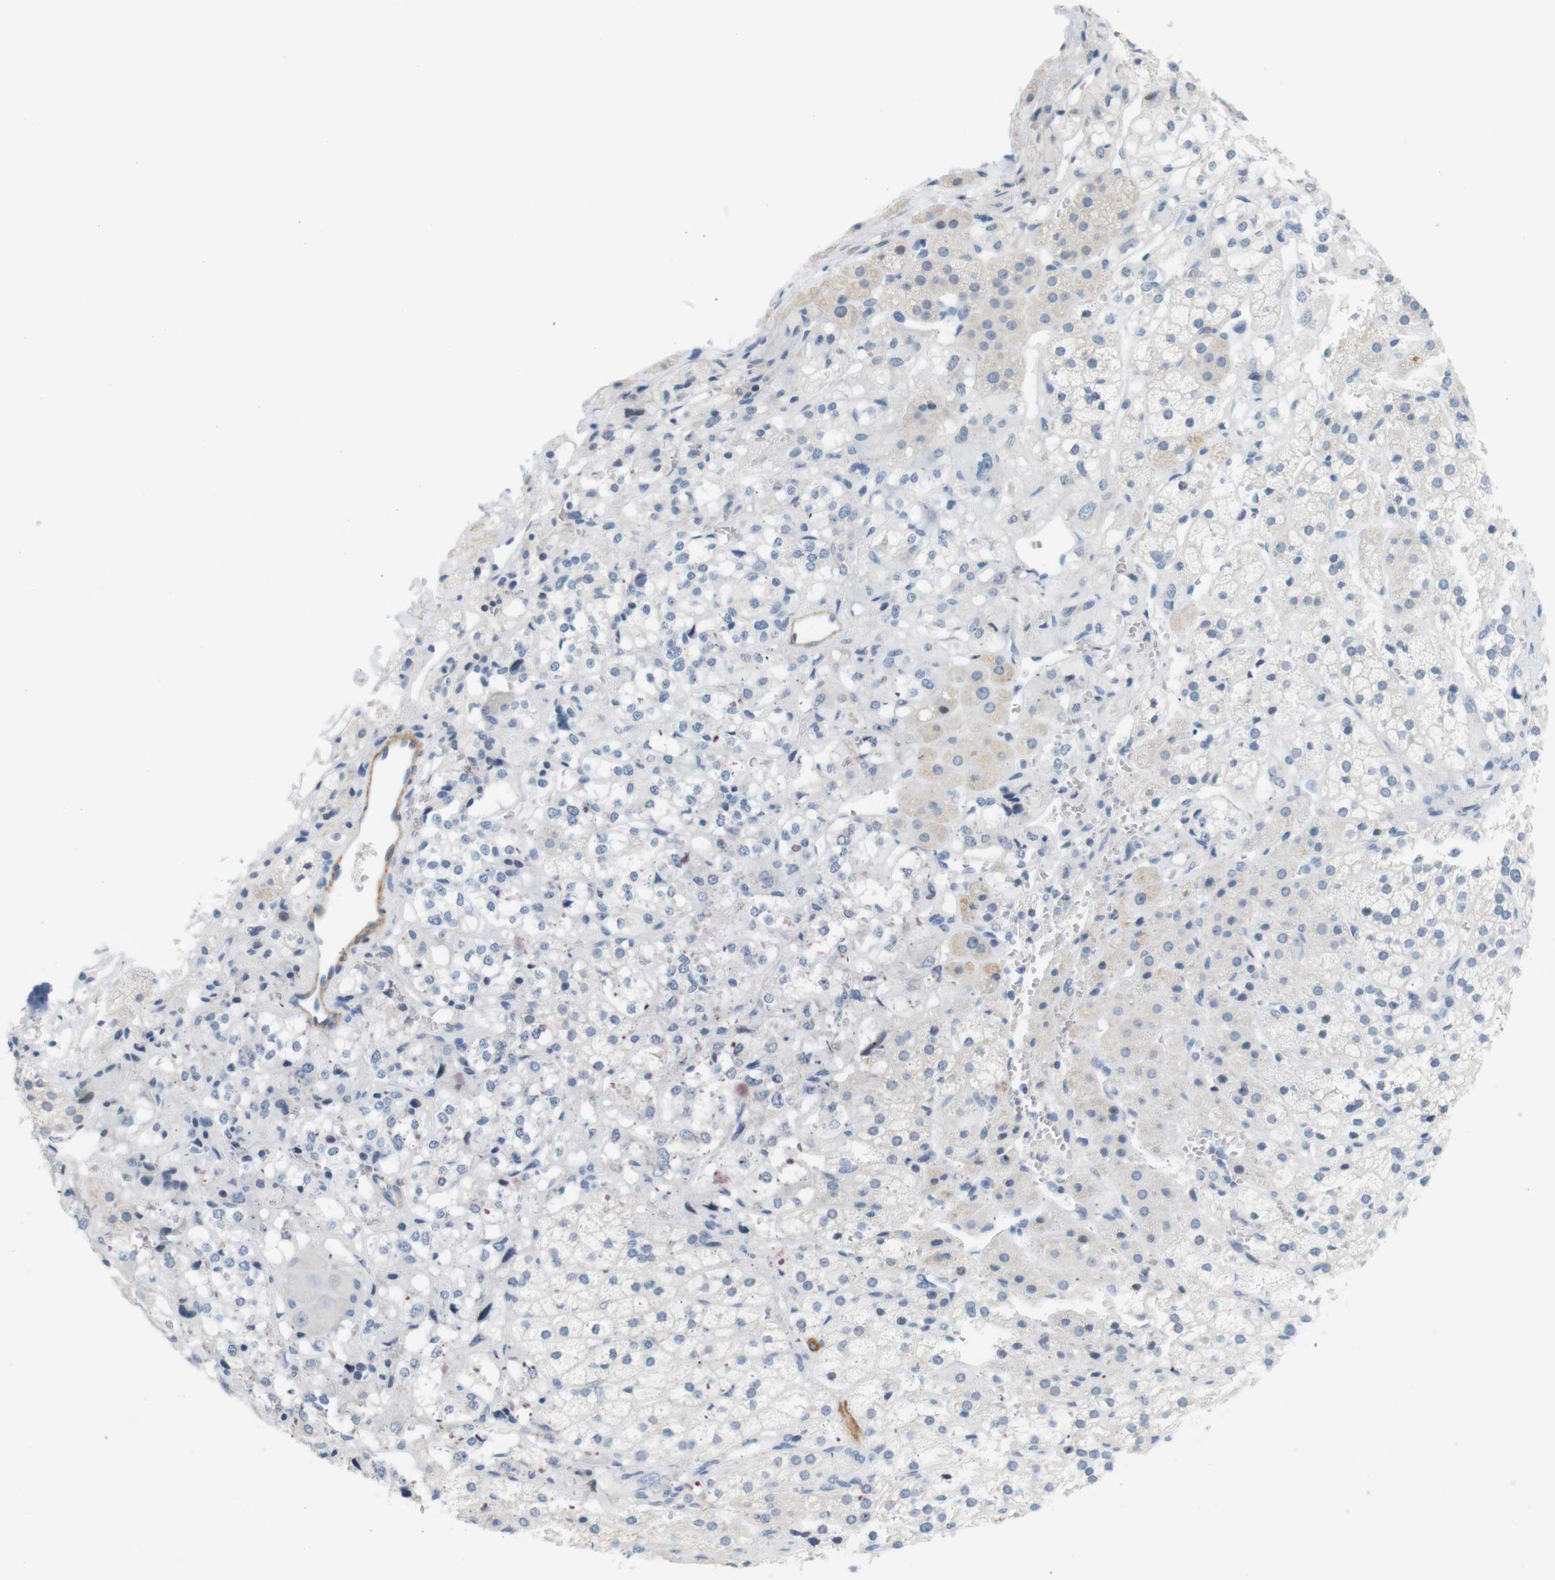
{"staining": {"intensity": "negative", "quantity": "none", "location": "none"}, "tissue": "adrenal gland", "cell_type": "Glandular cells", "image_type": "normal", "snomed": [{"axis": "morphology", "description": "Normal tissue, NOS"}, {"axis": "topography", "description": "Adrenal gland"}], "caption": "Immunohistochemistry of benign adrenal gland shows no staining in glandular cells.", "gene": "HRH2", "patient": {"sex": "male", "age": 56}}